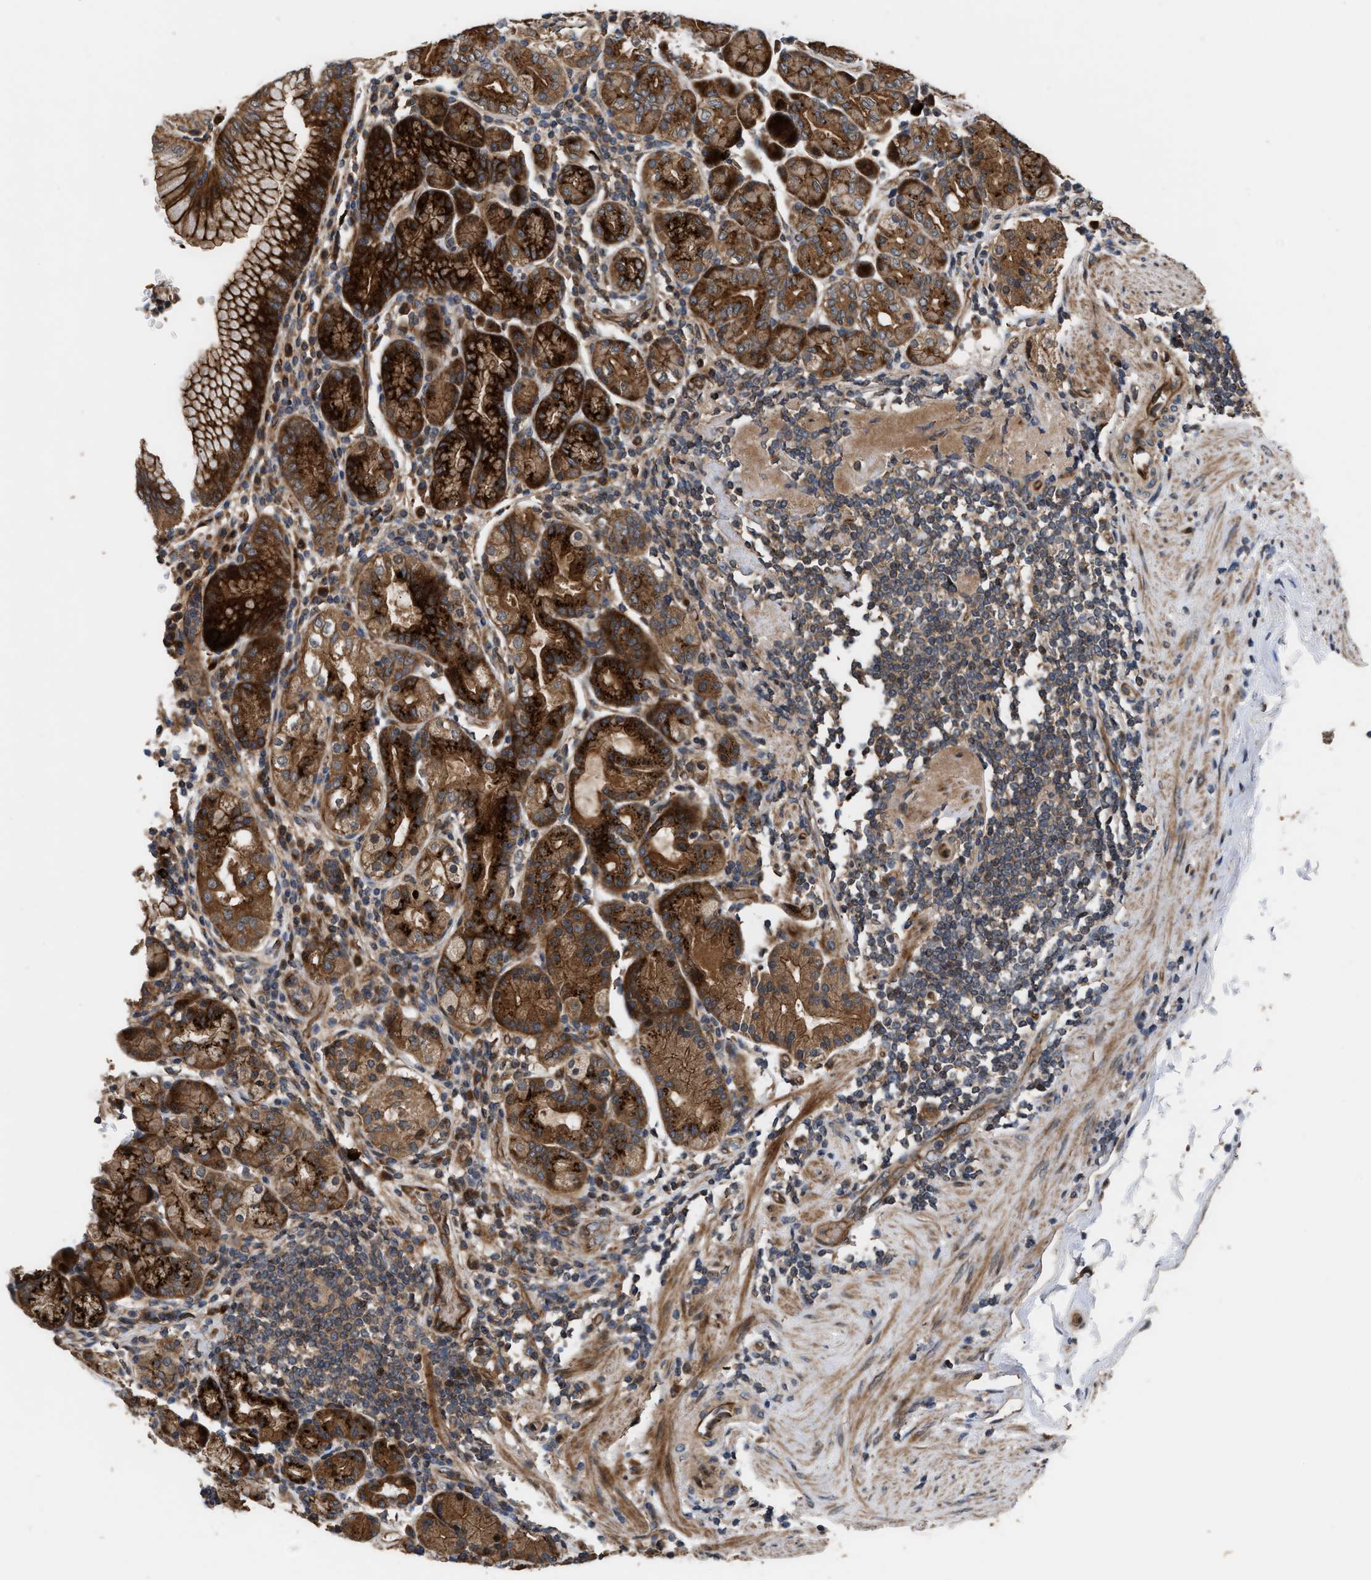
{"staining": {"intensity": "strong", "quantity": "25%-75%", "location": "cytoplasmic/membranous"}, "tissue": "stomach", "cell_type": "Glandular cells", "image_type": "normal", "snomed": [{"axis": "morphology", "description": "Normal tissue, NOS"}, {"axis": "topography", "description": "Stomach, lower"}], "caption": "Immunohistochemistry (IHC) staining of benign stomach, which exhibits high levels of strong cytoplasmic/membranous staining in about 25%-75% of glandular cells indicating strong cytoplasmic/membranous protein staining. The staining was performed using DAB (brown) for protein detection and nuclei were counterstained in hematoxylin (blue).", "gene": "STAU1", "patient": {"sex": "female", "age": 76}}